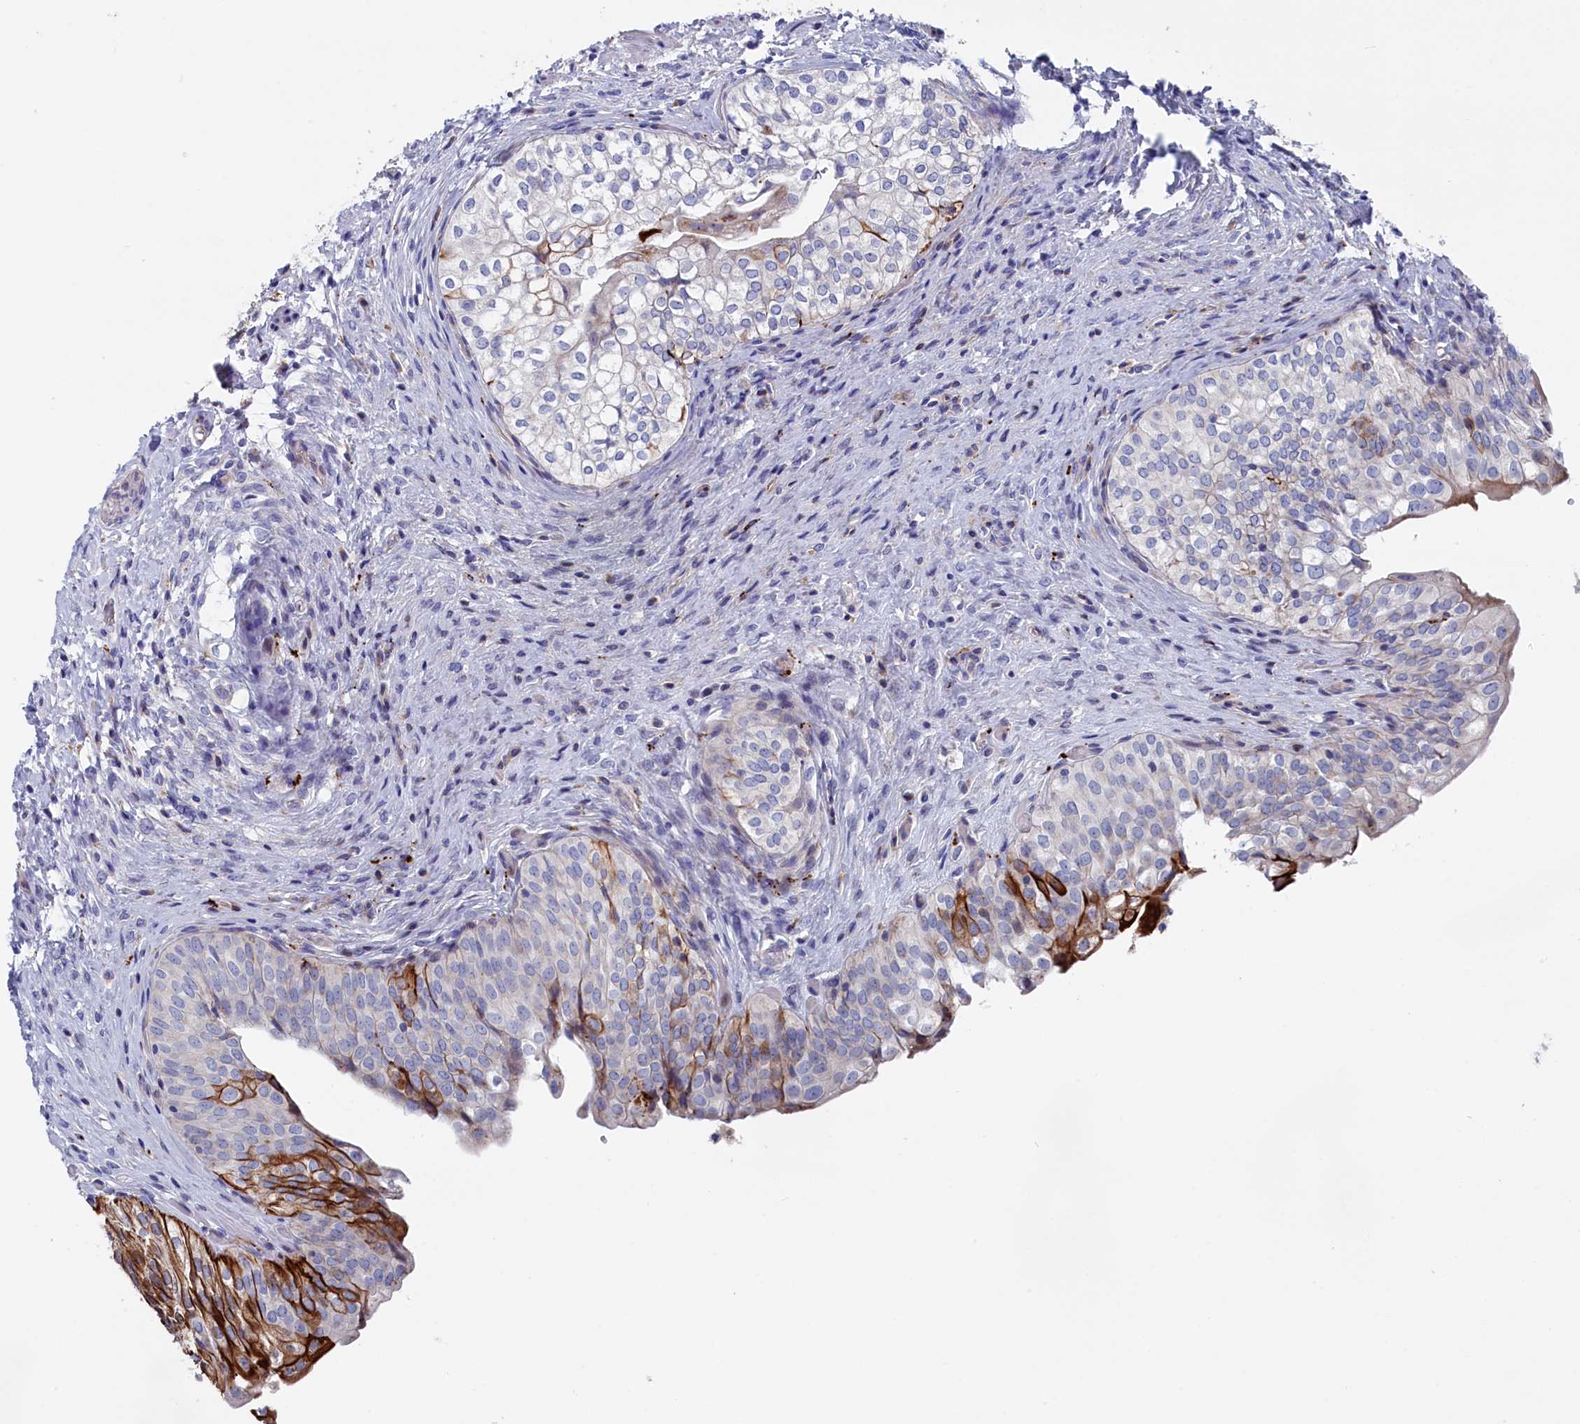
{"staining": {"intensity": "strong", "quantity": "25%-75%", "location": "cytoplasmic/membranous"}, "tissue": "urinary bladder", "cell_type": "Urothelial cells", "image_type": "normal", "snomed": [{"axis": "morphology", "description": "Normal tissue, NOS"}, {"axis": "topography", "description": "Urinary bladder"}], "caption": "Normal urinary bladder exhibits strong cytoplasmic/membranous positivity in about 25%-75% of urothelial cells (brown staining indicates protein expression, while blue staining denotes nuclei)..", "gene": "NUDT7", "patient": {"sex": "male", "age": 55}}